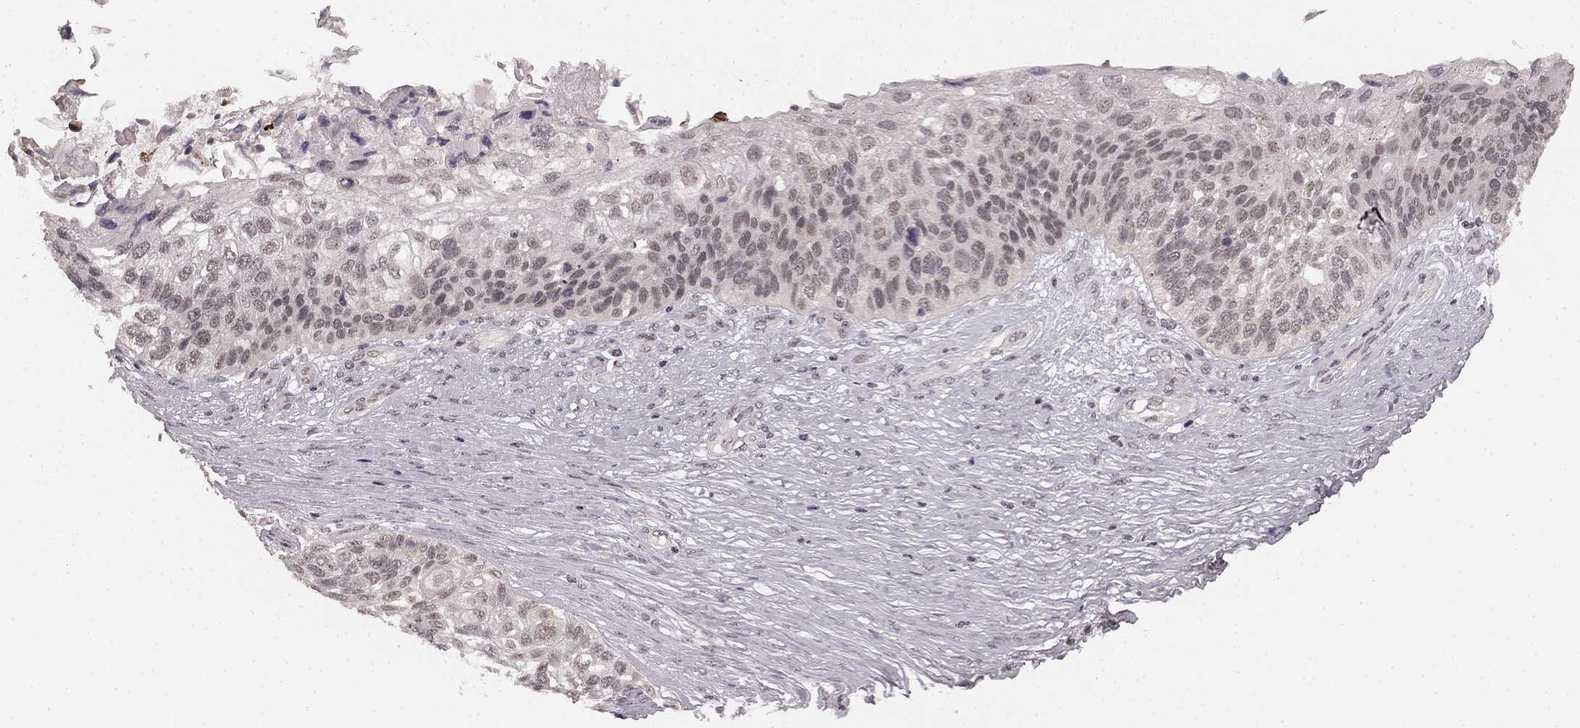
{"staining": {"intensity": "negative", "quantity": "none", "location": "none"}, "tissue": "lung cancer", "cell_type": "Tumor cells", "image_type": "cancer", "snomed": [{"axis": "morphology", "description": "Squamous cell carcinoma, NOS"}, {"axis": "topography", "description": "Lung"}], "caption": "Tumor cells show no significant expression in lung cancer.", "gene": "HCN4", "patient": {"sex": "male", "age": 69}}